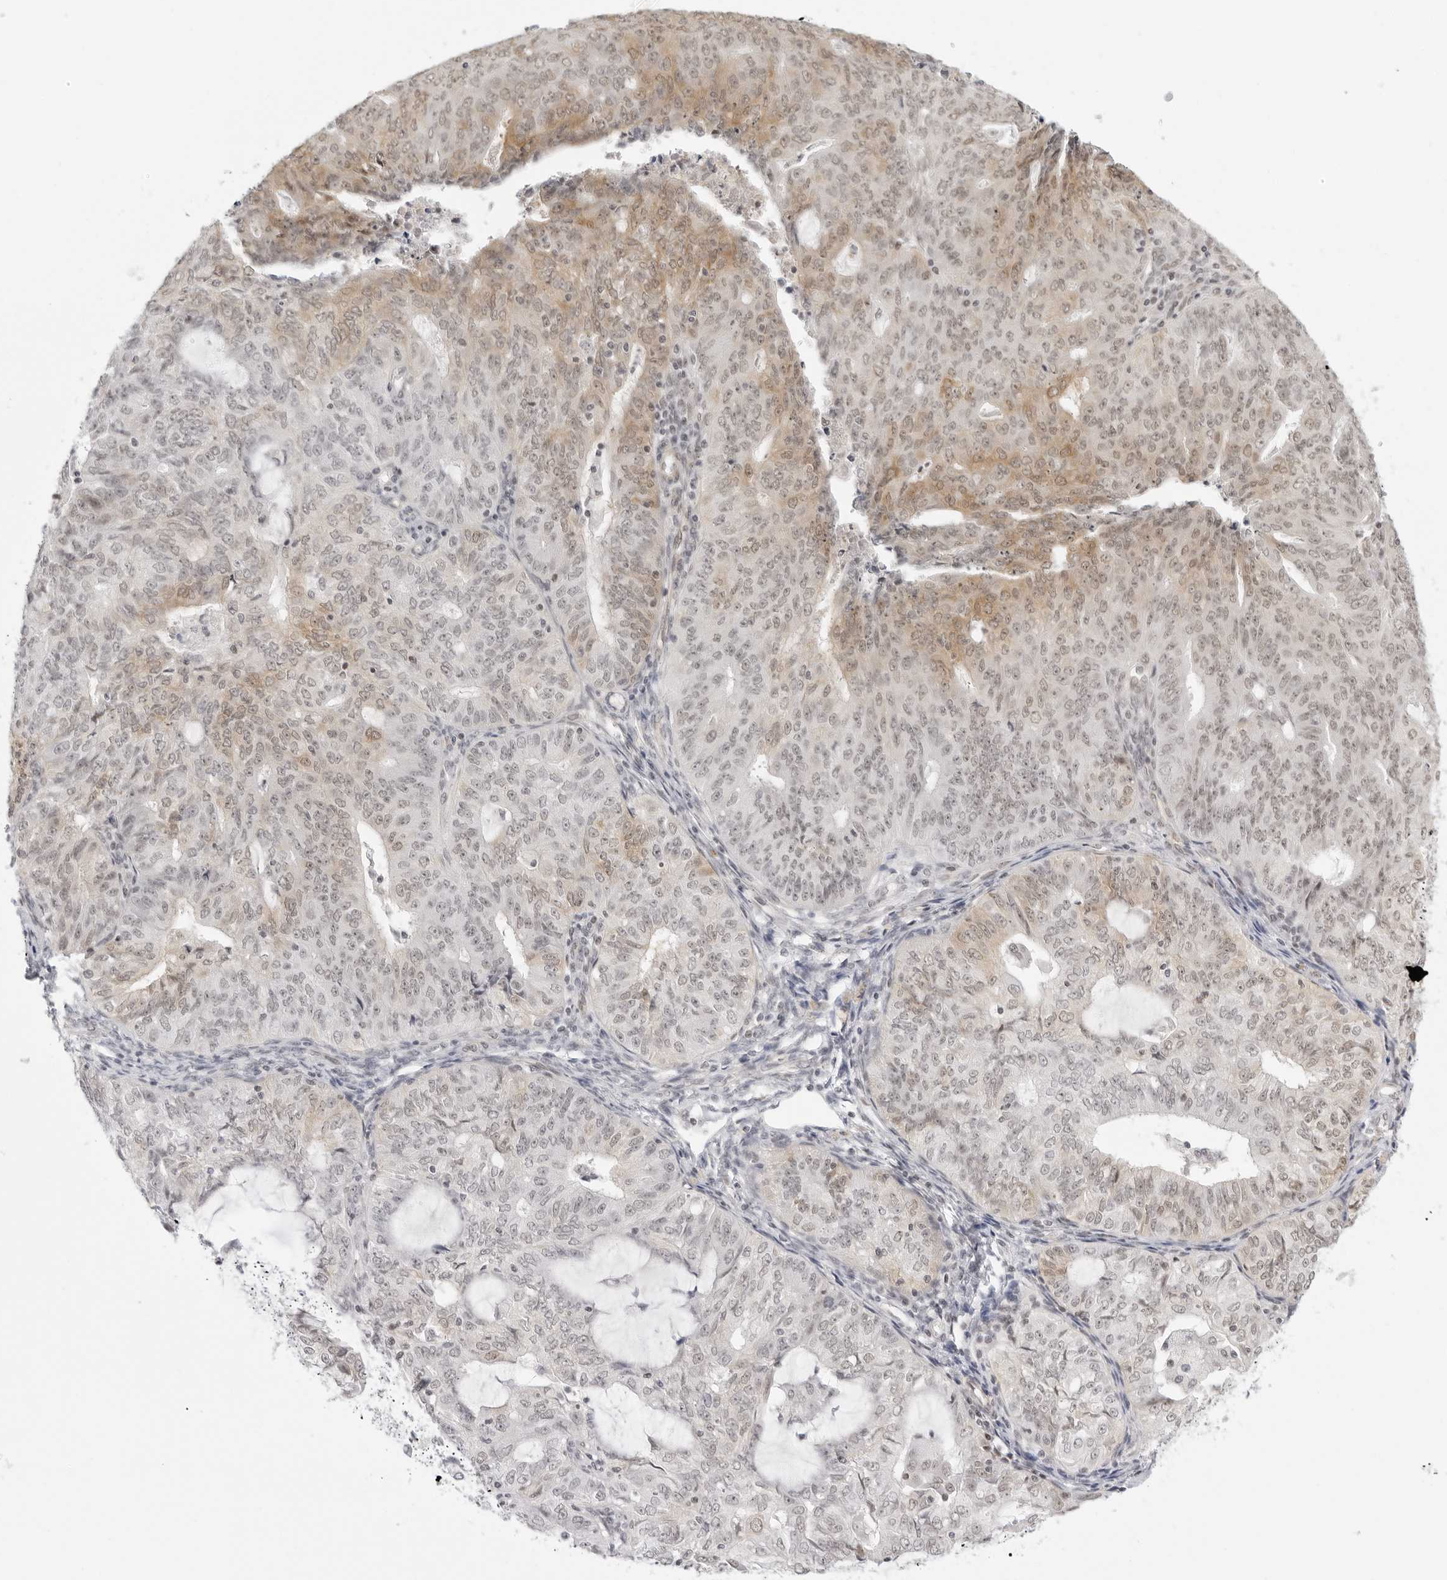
{"staining": {"intensity": "moderate", "quantity": "25%-75%", "location": "cytoplasmic/membranous,nuclear"}, "tissue": "endometrial cancer", "cell_type": "Tumor cells", "image_type": "cancer", "snomed": [{"axis": "morphology", "description": "Adenocarcinoma, NOS"}, {"axis": "topography", "description": "Endometrium"}], "caption": "IHC image of human endometrial adenocarcinoma stained for a protein (brown), which demonstrates medium levels of moderate cytoplasmic/membranous and nuclear expression in about 25%-75% of tumor cells.", "gene": "TCIM", "patient": {"sex": "female", "age": 32}}